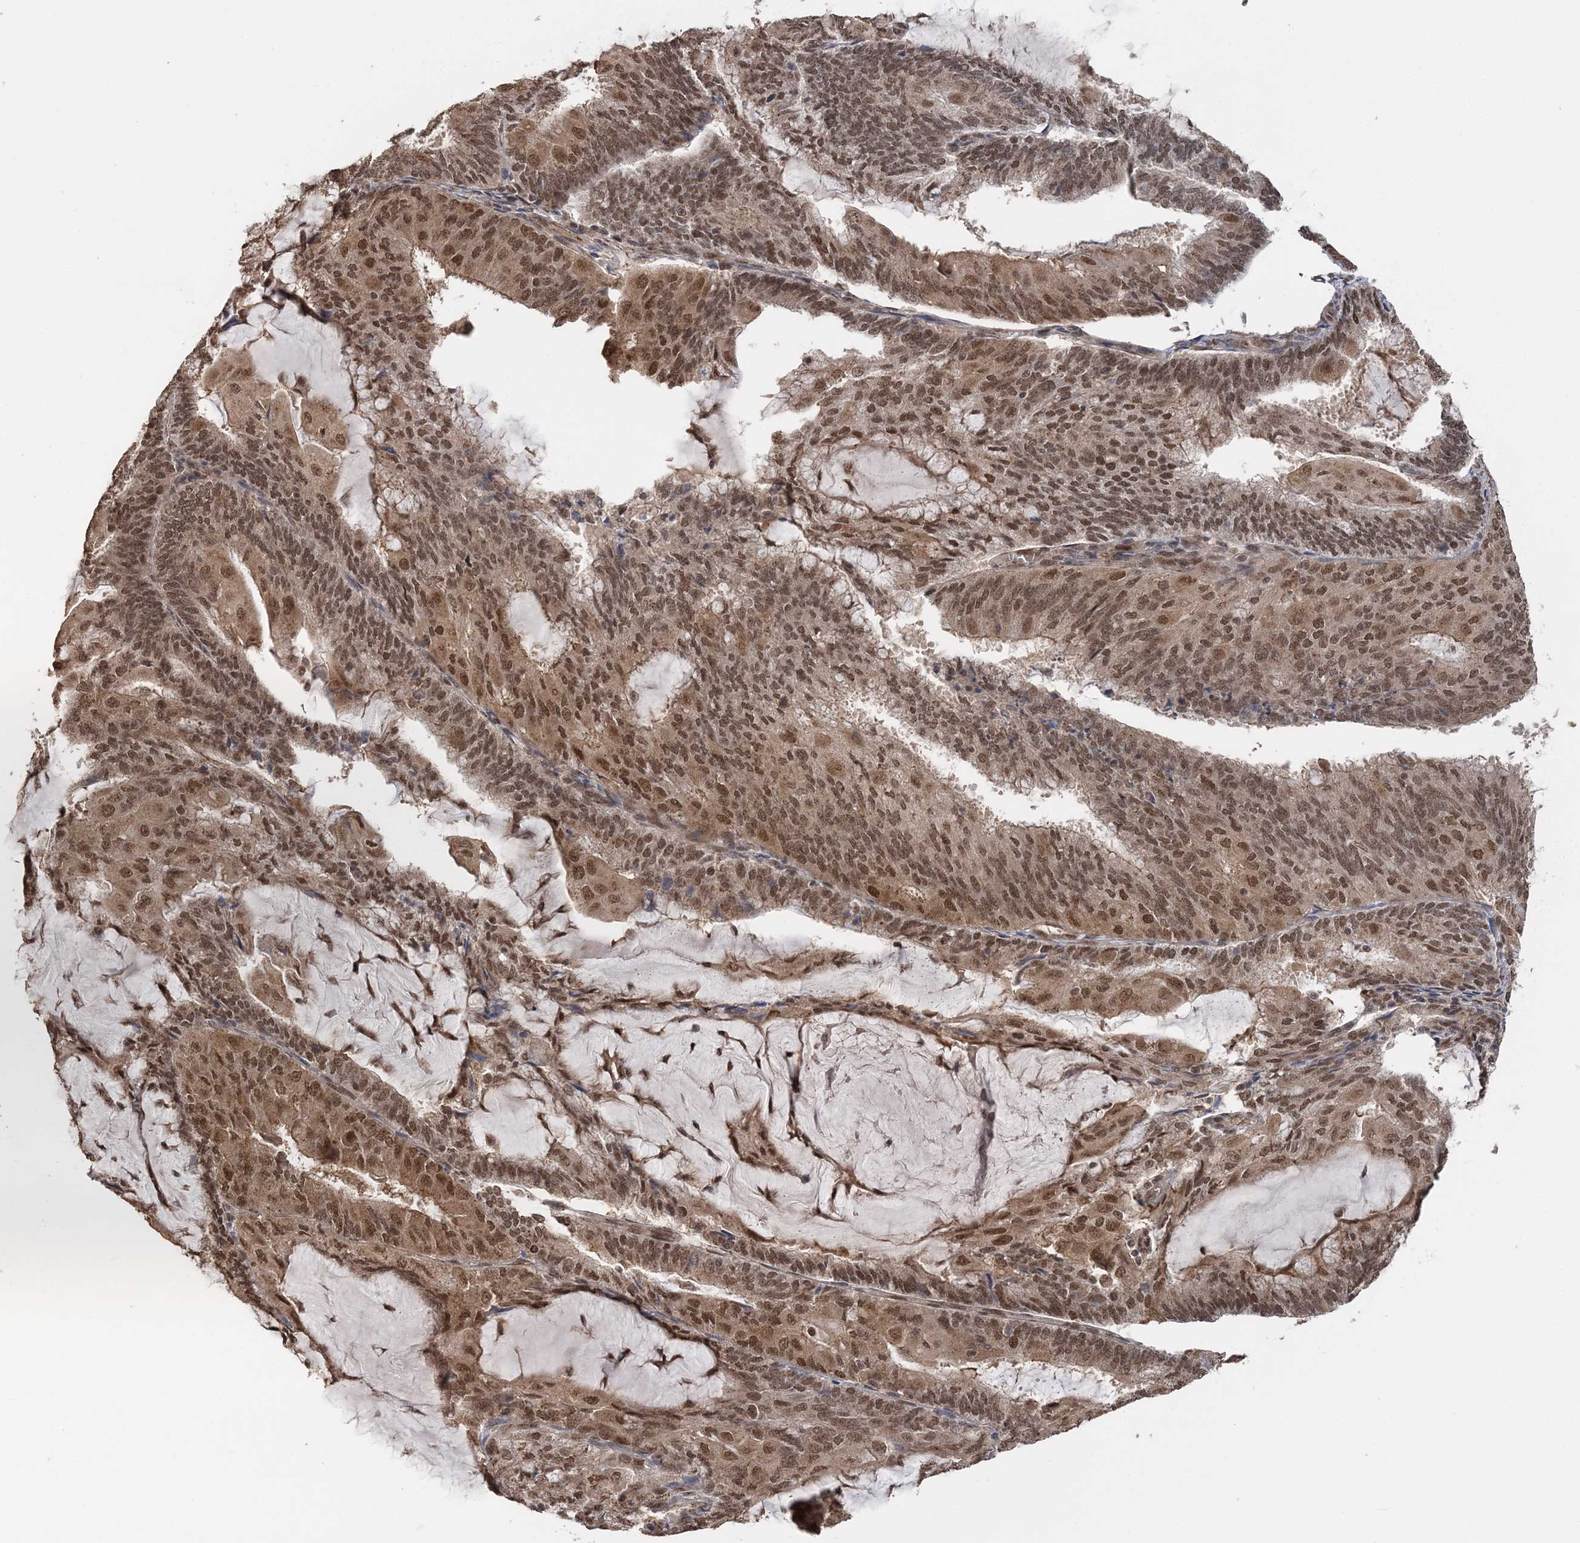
{"staining": {"intensity": "moderate", "quantity": ">75%", "location": "cytoplasmic/membranous,nuclear"}, "tissue": "endometrial cancer", "cell_type": "Tumor cells", "image_type": "cancer", "snomed": [{"axis": "morphology", "description": "Adenocarcinoma, NOS"}, {"axis": "topography", "description": "Endometrium"}], "caption": "Tumor cells show medium levels of moderate cytoplasmic/membranous and nuclear staining in about >75% of cells in endometrial cancer. (IHC, brightfield microscopy, high magnification).", "gene": "TSHZ2", "patient": {"sex": "female", "age": 81}}